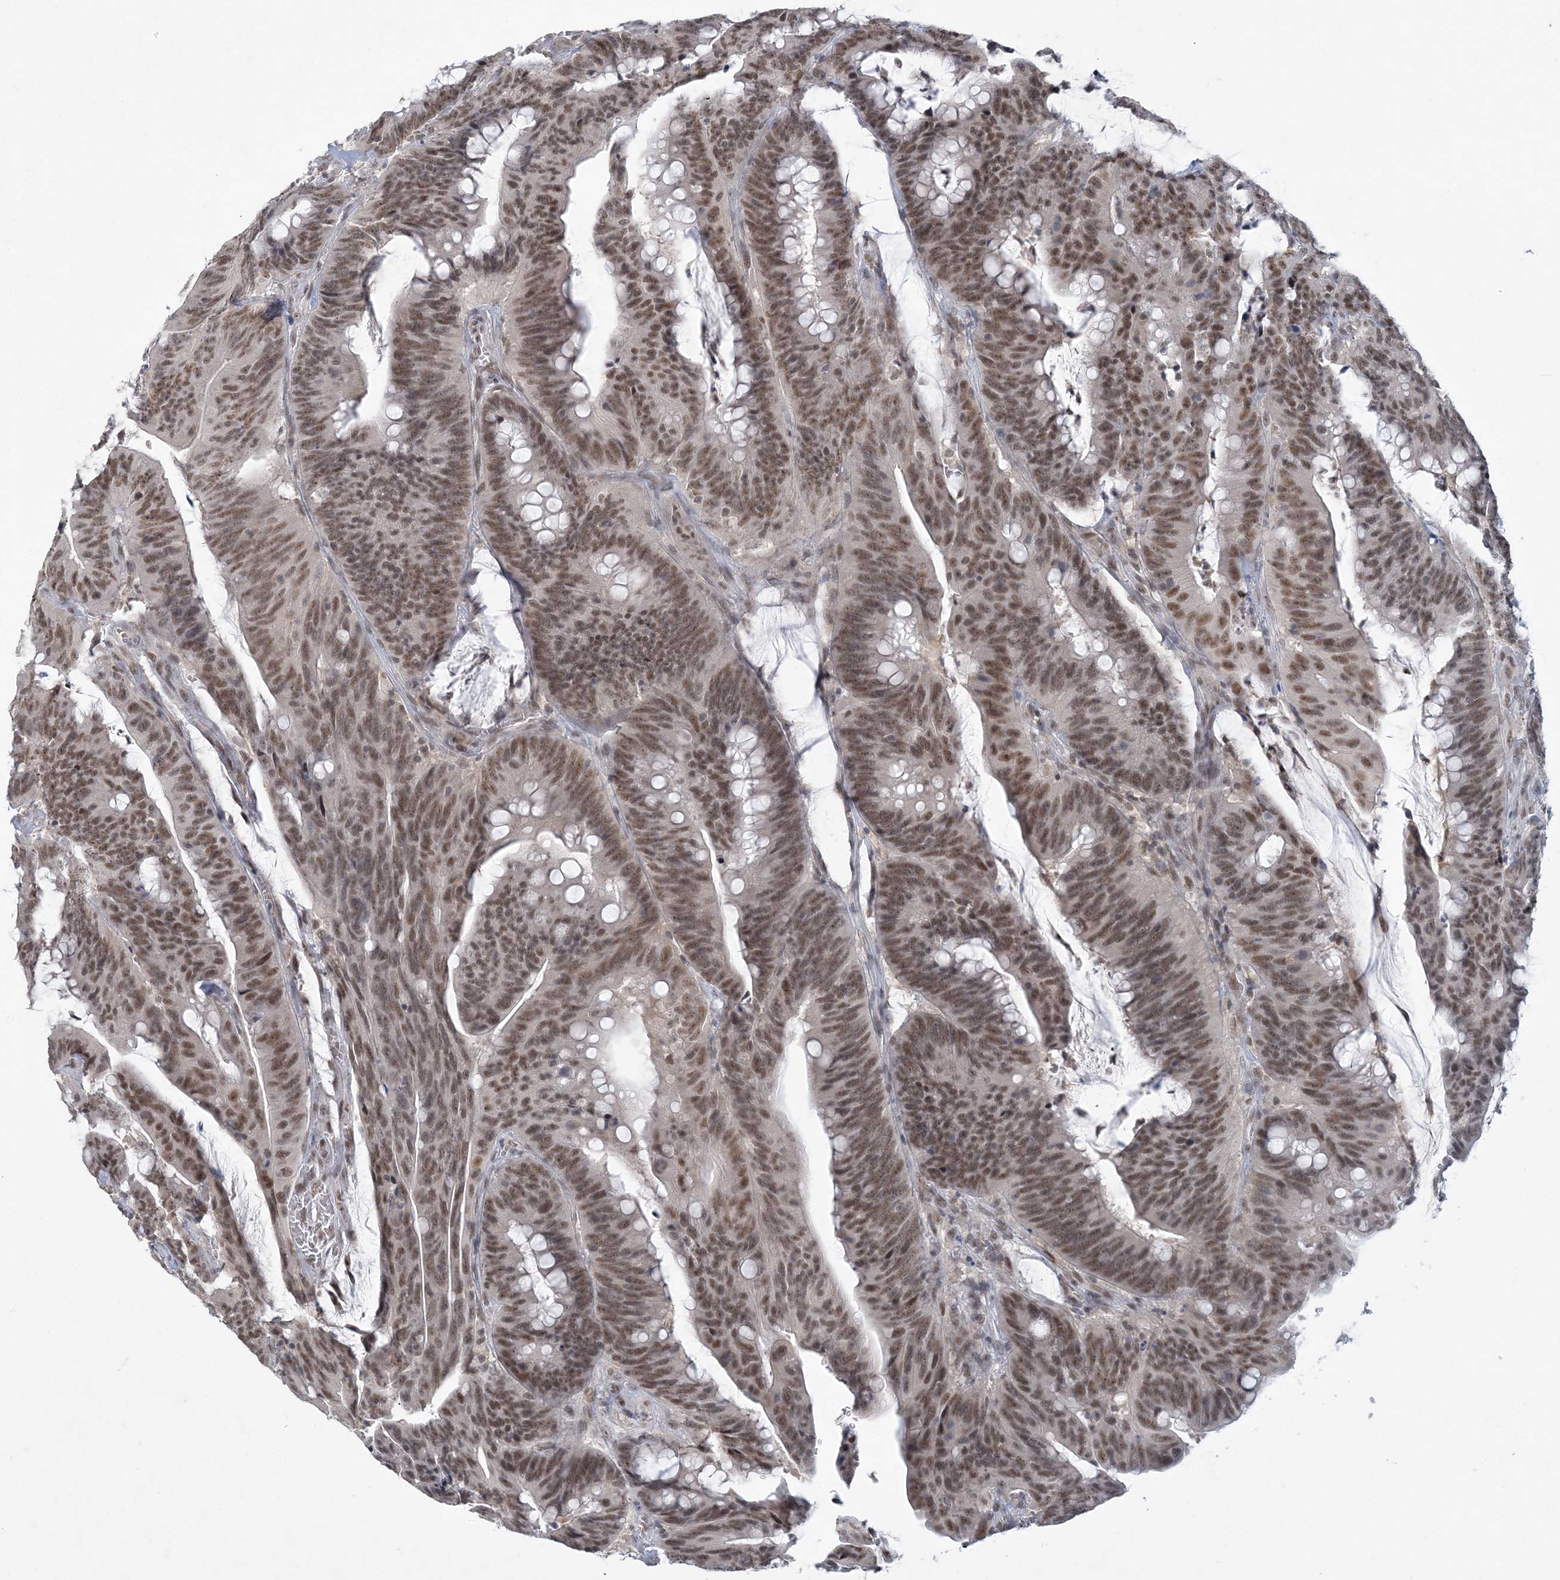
{"staining": {"intensity": "moderate", "quantity": ">75%", "location": "nuclear"}, "tissue": "colorectal cancer", "cell_type": "Tumor cells", "image_type": "cancer", "snomed": [{"axis": "morphology", "description": "Adenocarcinoma, NOS"}, {"axis": "topography", "description": "Colon"}], "caption": "Protein expression analysis of colorectal cancer shows moderate nuclear staining in approximately >75% of tumor cells.", "gene": "KMT2D", "patient": {"sex": "male", "age": 45}}